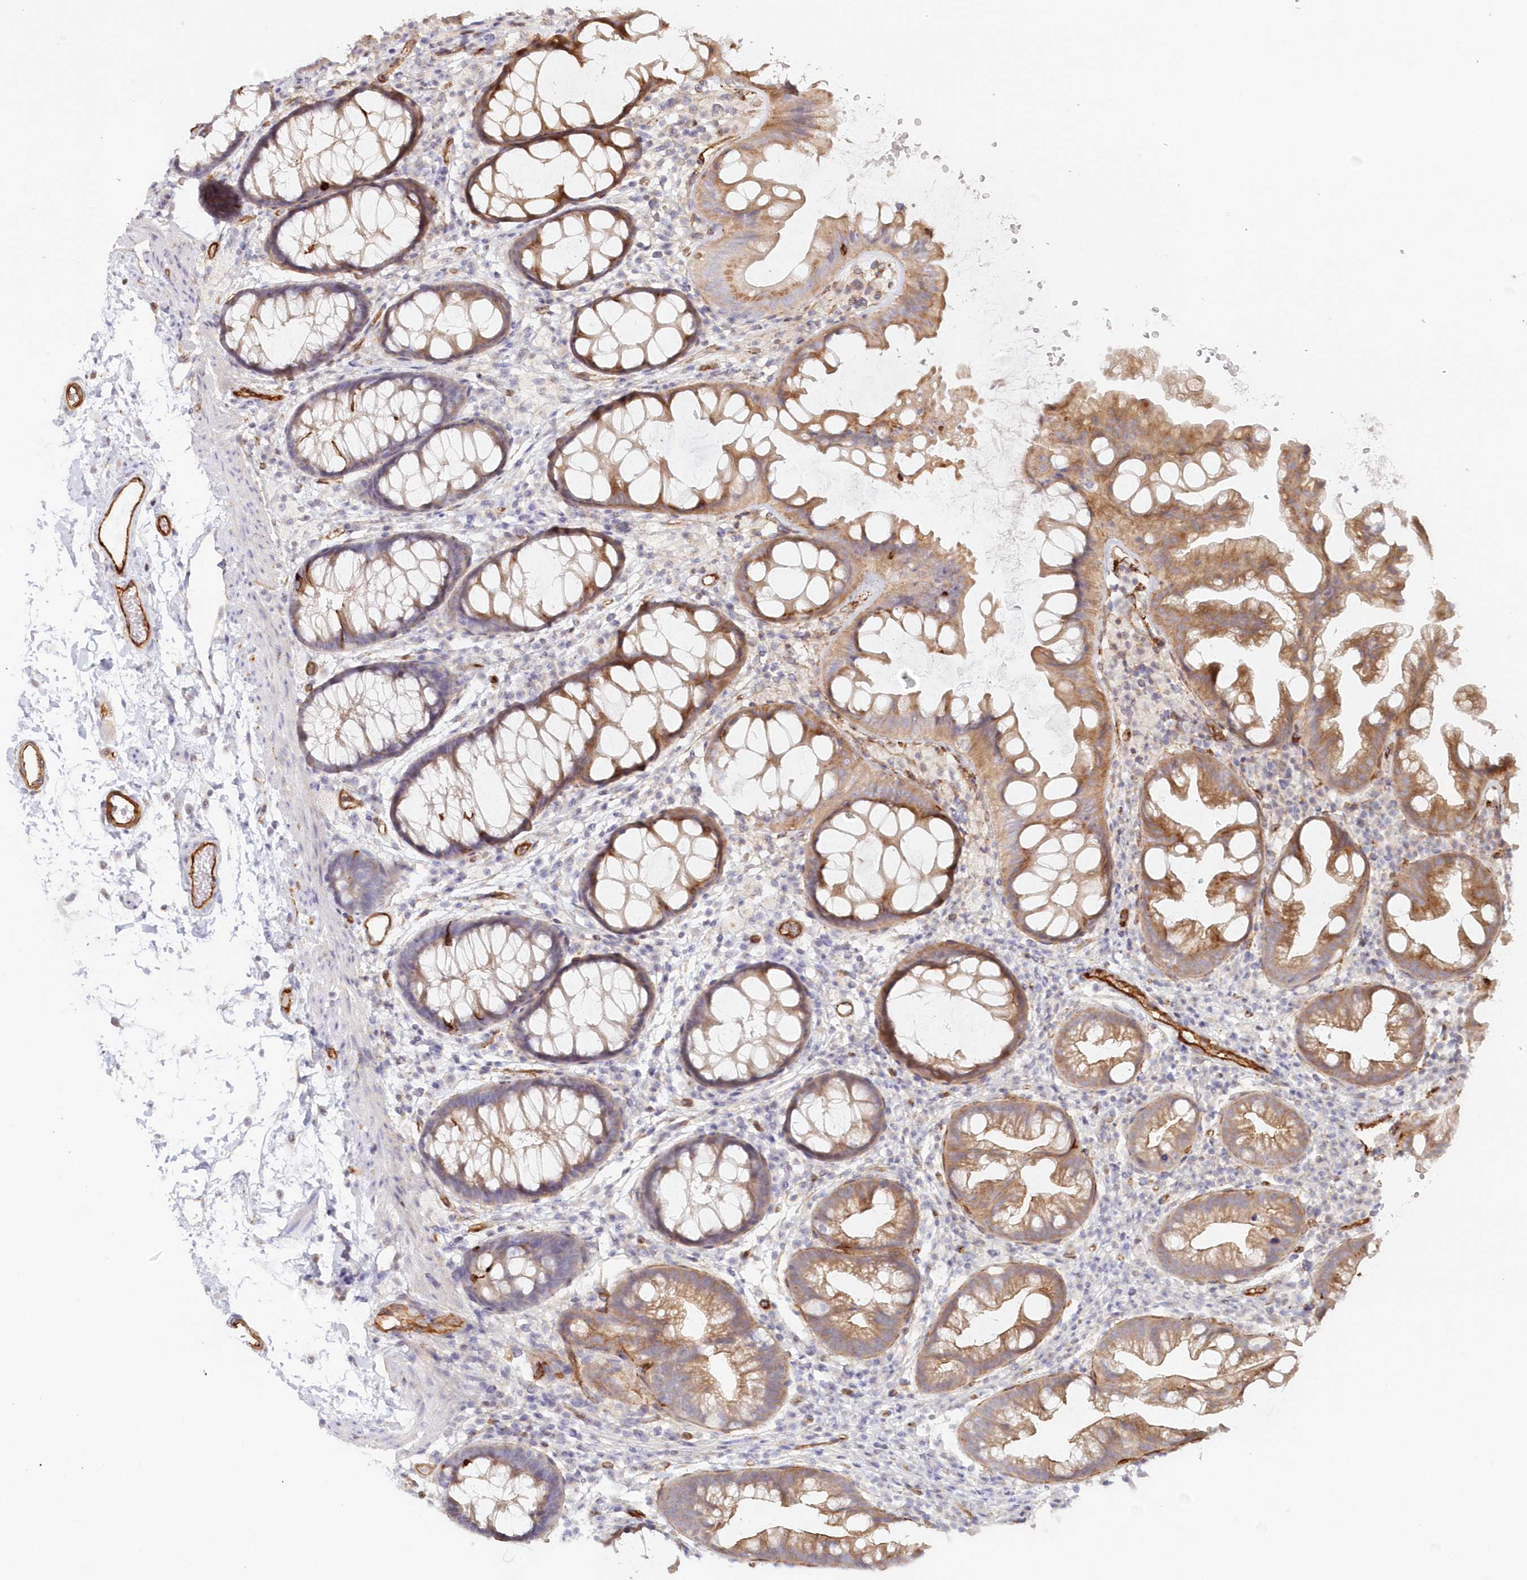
{"staining": {"intensity": "strong", "quantity": ">75%", "location": "cytoplasmic/membranous"}, "tissue": "colon", "cell_type": "Endothelial cells", "image_type": "normal", "snomed": [{"axis": "morphology", "description": "Normal tissue, NOS"}, {"axis": "topography", "description": "Colon"}], "caption": "Immunohistochemistry (IHC) image of benign human colon stained for a protein (brown), which exhibits high levels of strong cytoplasmic/membranous staining in approximately >75% of endothelial cells.", "gene": "AFAP1L2", "patient": {"sex": "female", "age": 62}}